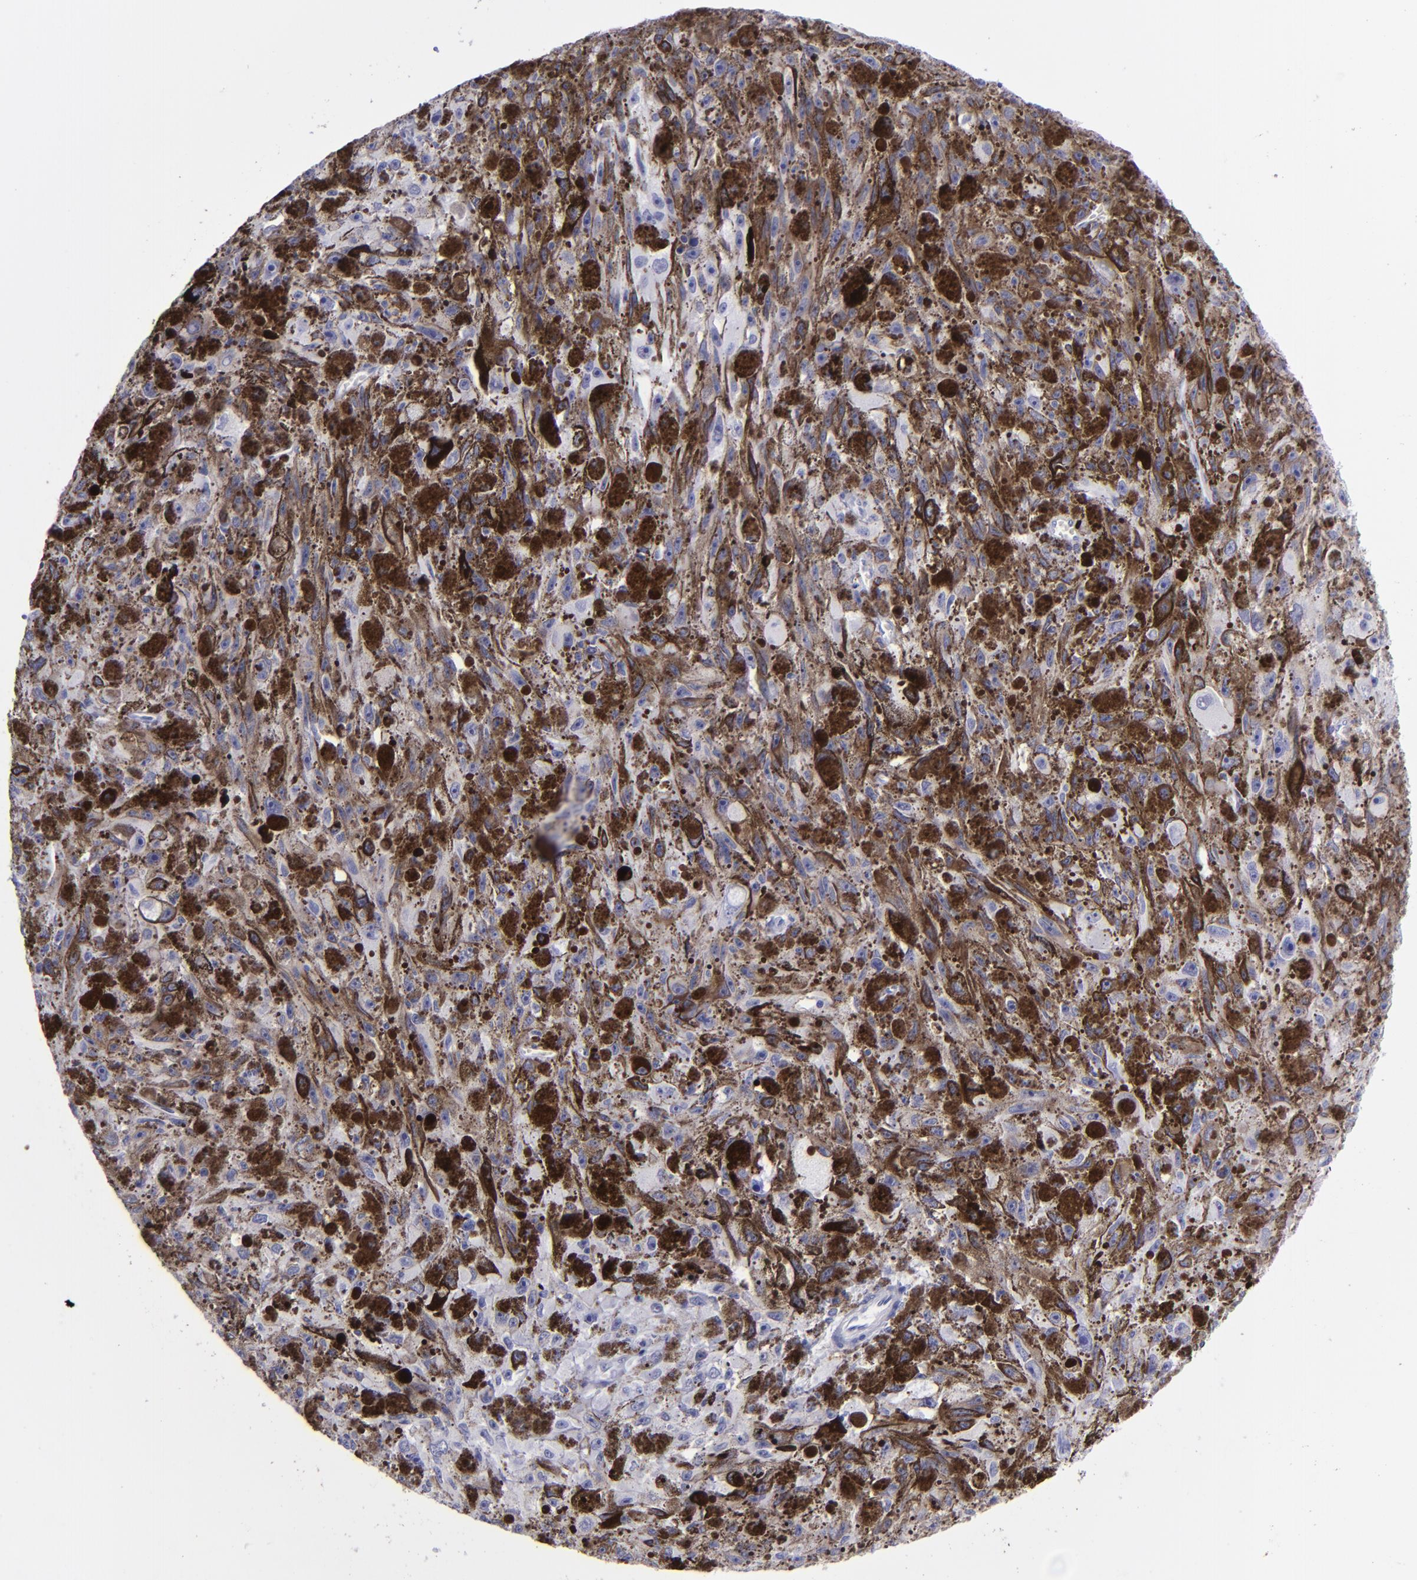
{"staining": {"intensity": "negative", "quantity": "none", "location": "none"}, "tissue": "melanoma", "cell_type": "Tumor cells", "image_type": "cancer", "snomed": [{"axis": "morphology", "description": "Malignant melanoma, NOS"}, {"axis": "topography", "description": "Skin"}], "caption": "An immunohistochemistry image of melanoma is shown. There is no staining in tumor cells of melanoma.", "gene": "SELPLG", "patient": {"sex": "female", "age": 104}}